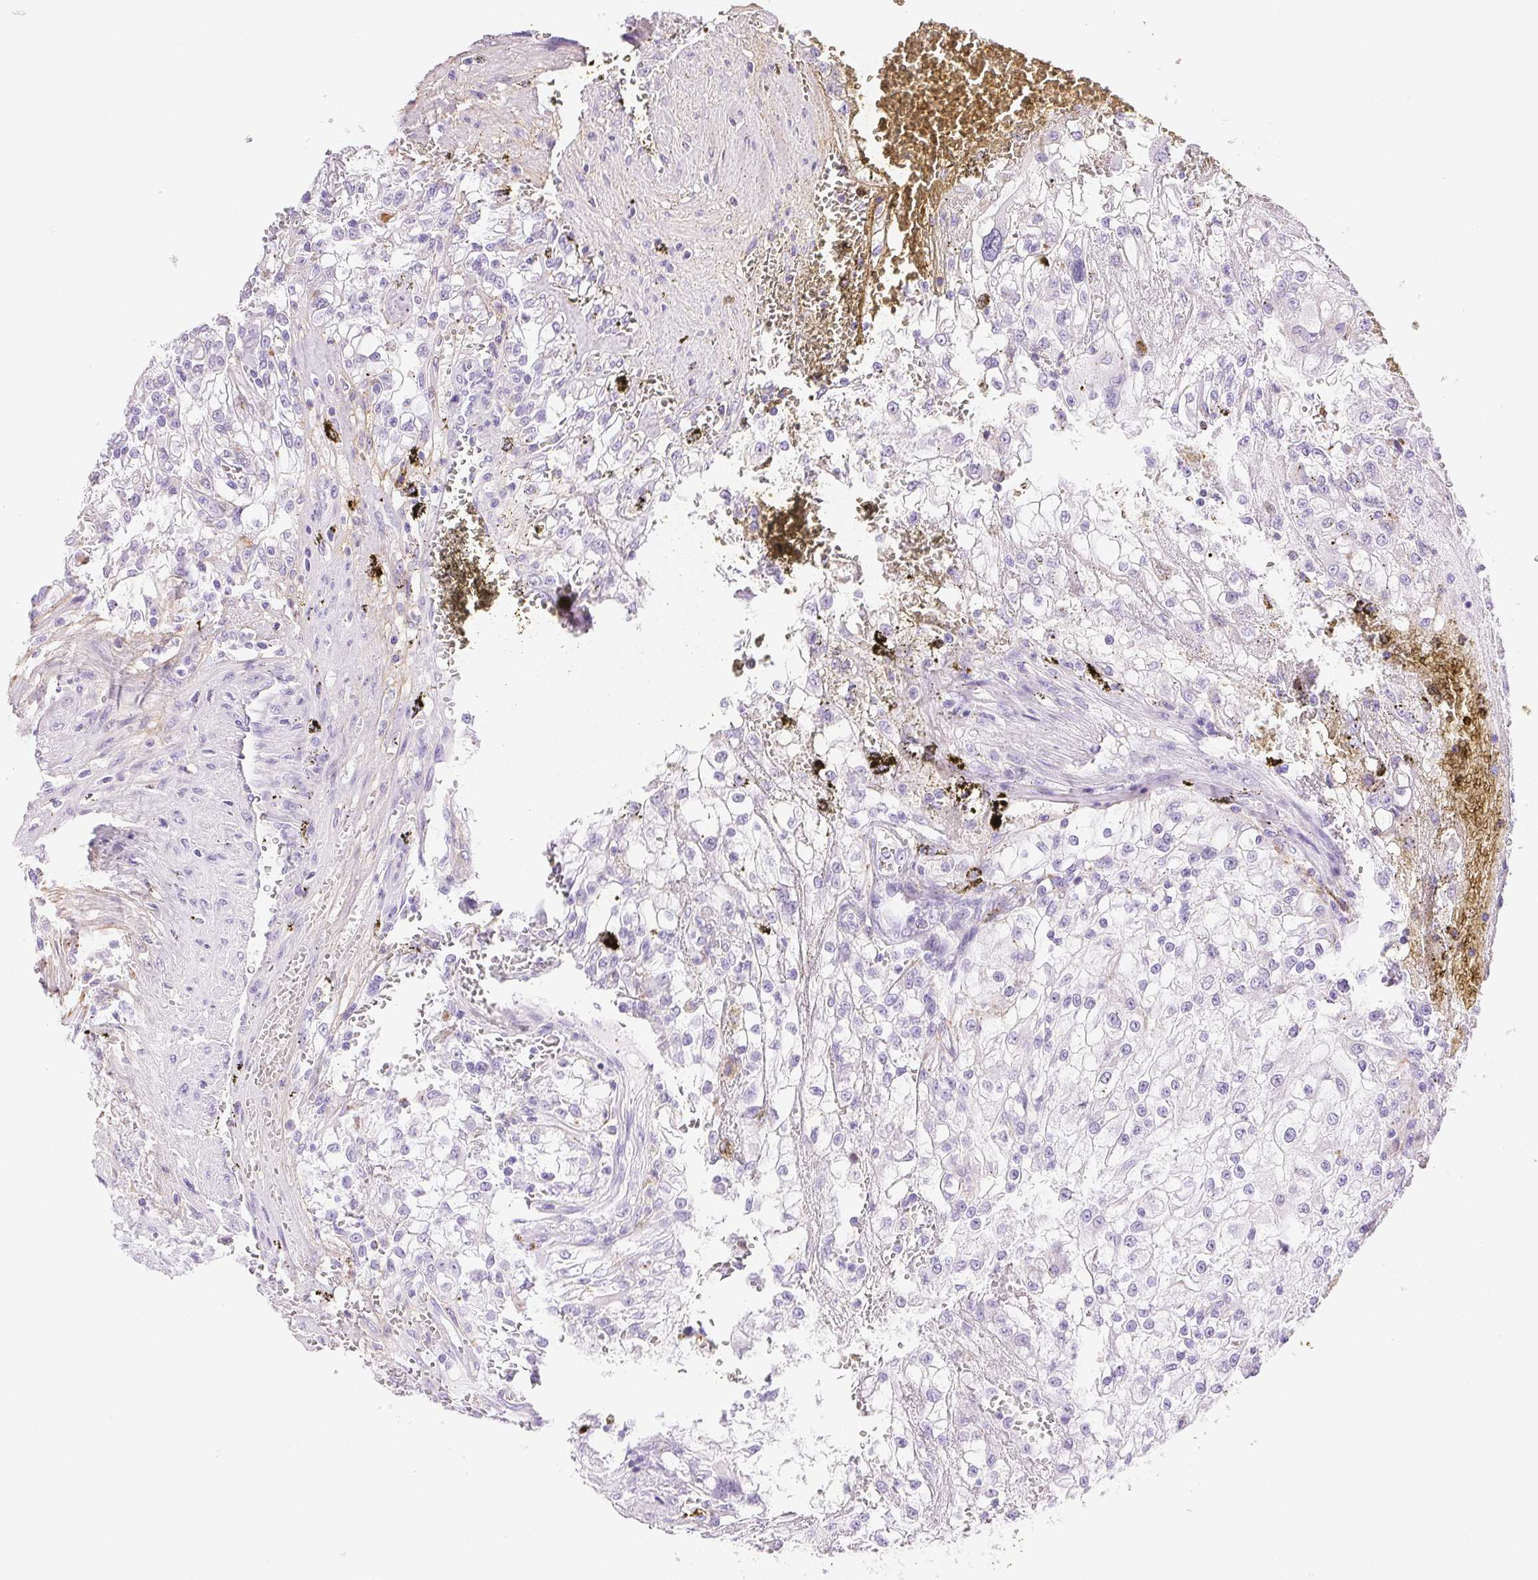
{"staining": {"intensity": "negative", "quantity": "none", "location": "none"}, "tissue": "renal cancer", "cell_type": "Tumor cells", "image_type": "cancer", "snomed": [{"axis": "morphology", "description": "Adenocarcinoma, NOS"}, {"axis": "topography", "description": "Kidney"}], "caption": "Immunohistochemistry (IHC) image of adenocarcinoma (renal) stained for a protein (brown), which exhibits no expression in tumor cells. (DAB immunohistochemistry (IHC) visualized using brightfield microscopy, high magnification).", "gene": "TEKT1", "patient": {"sex": "female", "age": 74}}